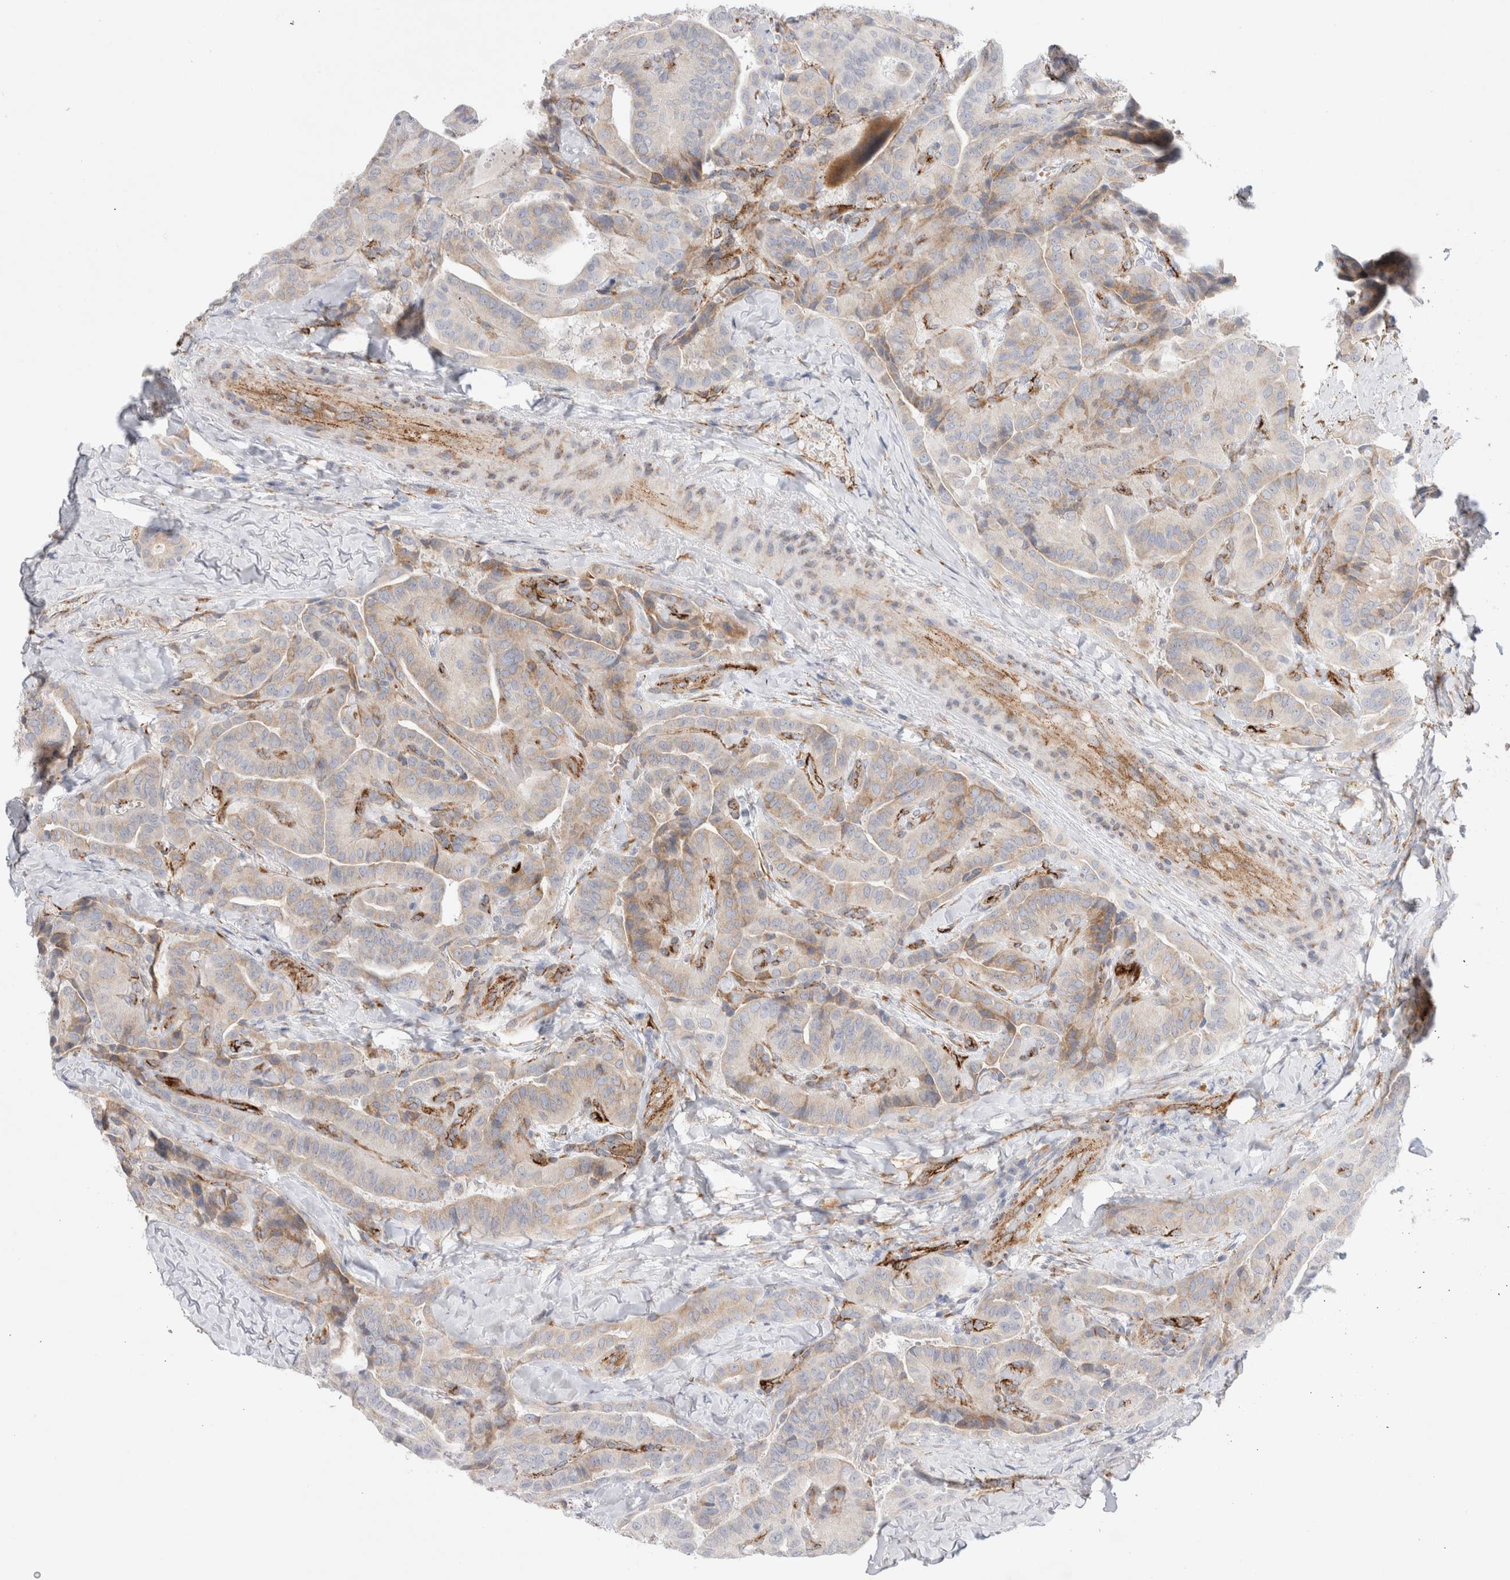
{"staining": {"intensity": "weak", "quantity": ">75%", "location": "cytoplasmic/membranous"}, "tissue": "thyroid cancer", "cell_type": "Tumor cells", "image_type": "cancer", "snomed": [{"axis": "morphology", "description": "Papillary adenocarcinoma, NOS"}, {"axis": "topography", "description": "Thyroid gland"}], "caption": "The photomicrograph shows staining of thyroid papillary adenocarcinoma, revealing weak cytoplasmic/membranous protein positivity (brown color) within tumor cells.", "gene": "CNPY4", "patient": {"sex": "male", "age": 77}}